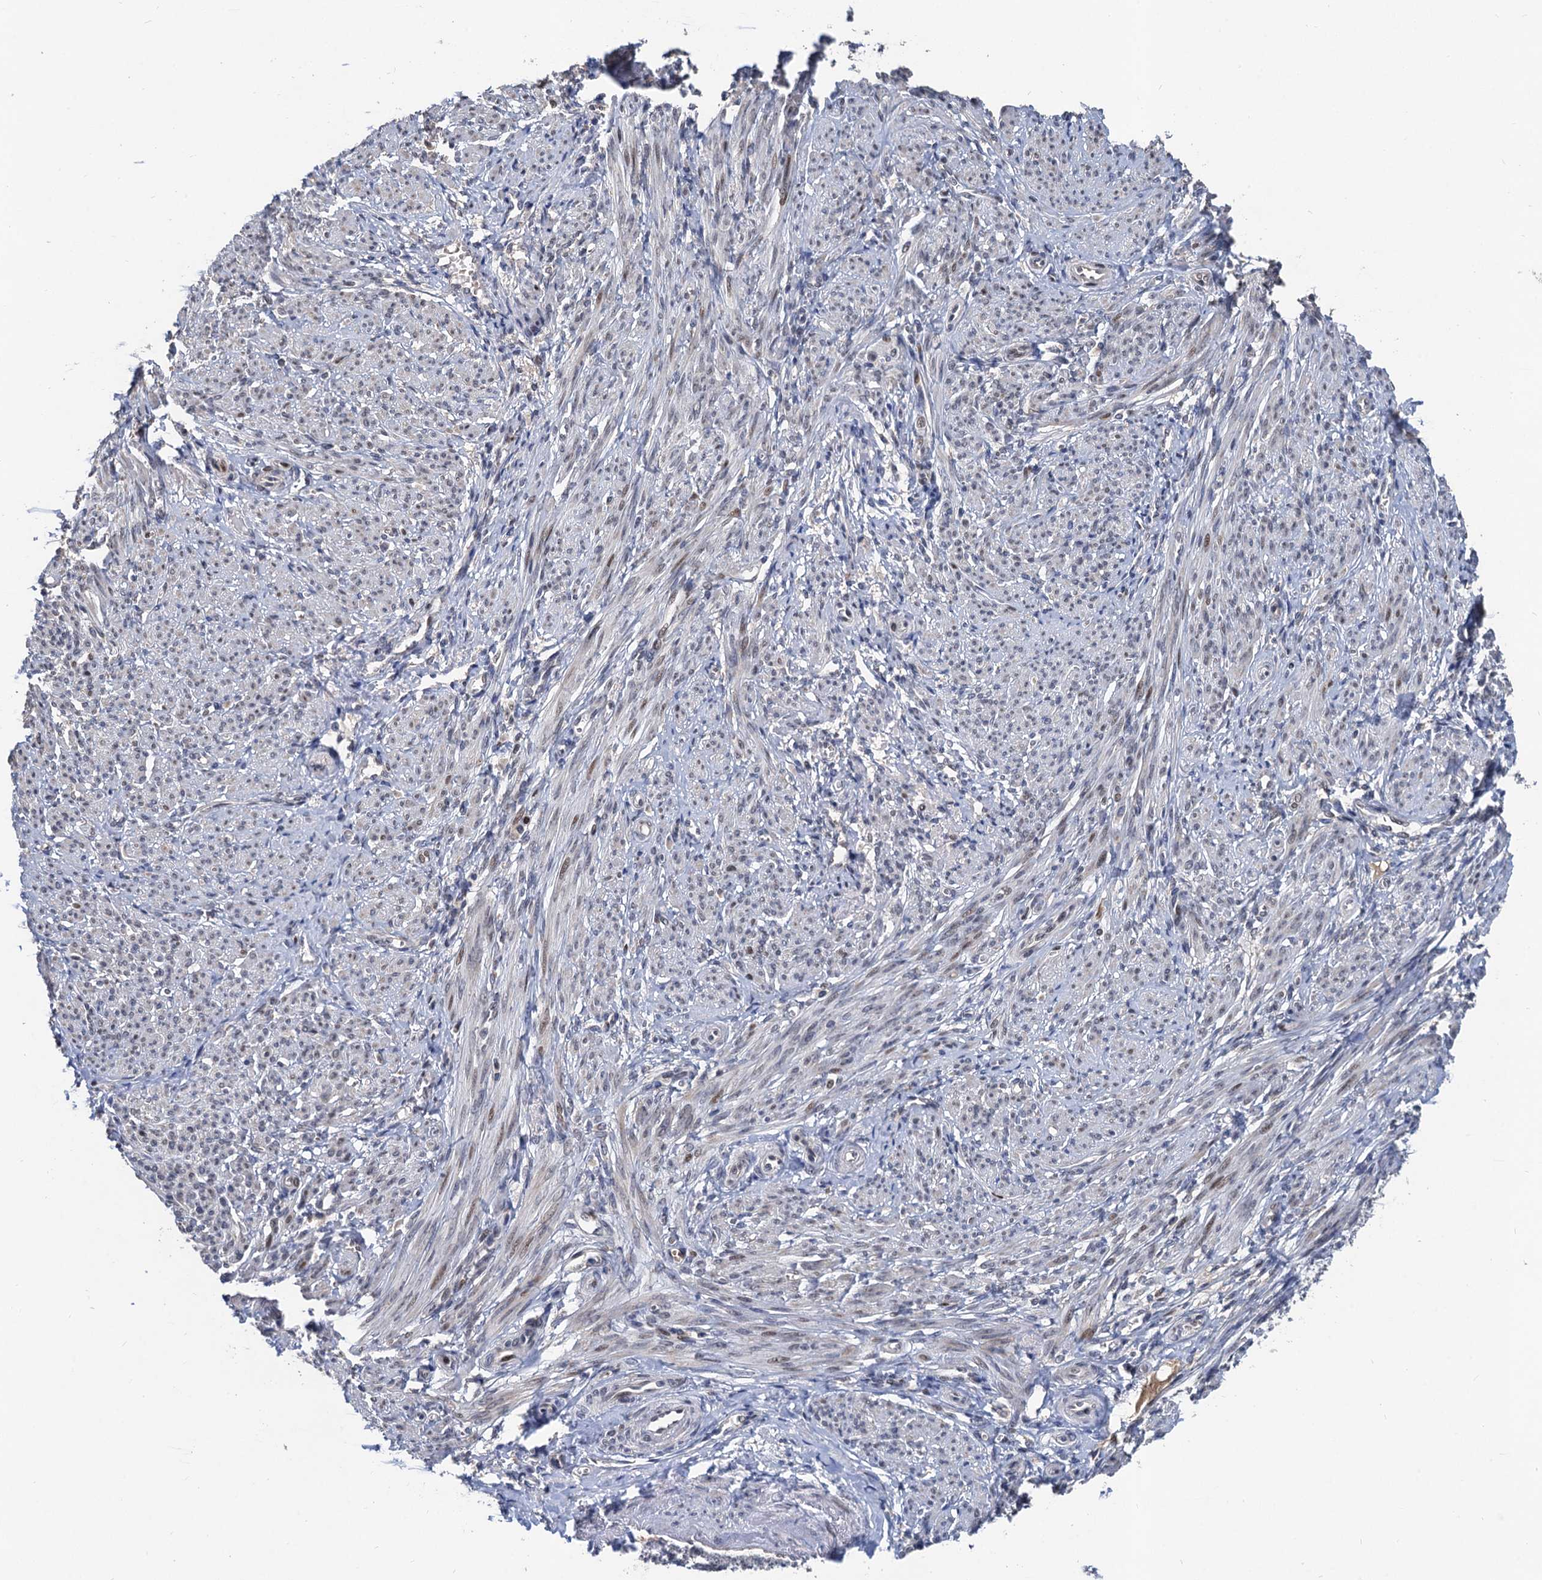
{"staining": {"intensity": "weak", "quantity": "25%-75%", "location": "nuclear"}, "tissue": "smooth muscle", "cell_type": "Smooth muscle cells", "image_type": "normal", "snomed": [{"axis": "morphology", "description": "Normal tissue, NOS"}, {"axis": "topography", "description": "Smooth muscle"}], "caption": "Protein staining exhibits weak nuclear expression in approximately 25%-75% of smooth muscle cells in benign smooth muscle.", "gene": "TSEN34", "patient": {"sex": "female", "age": 39}}